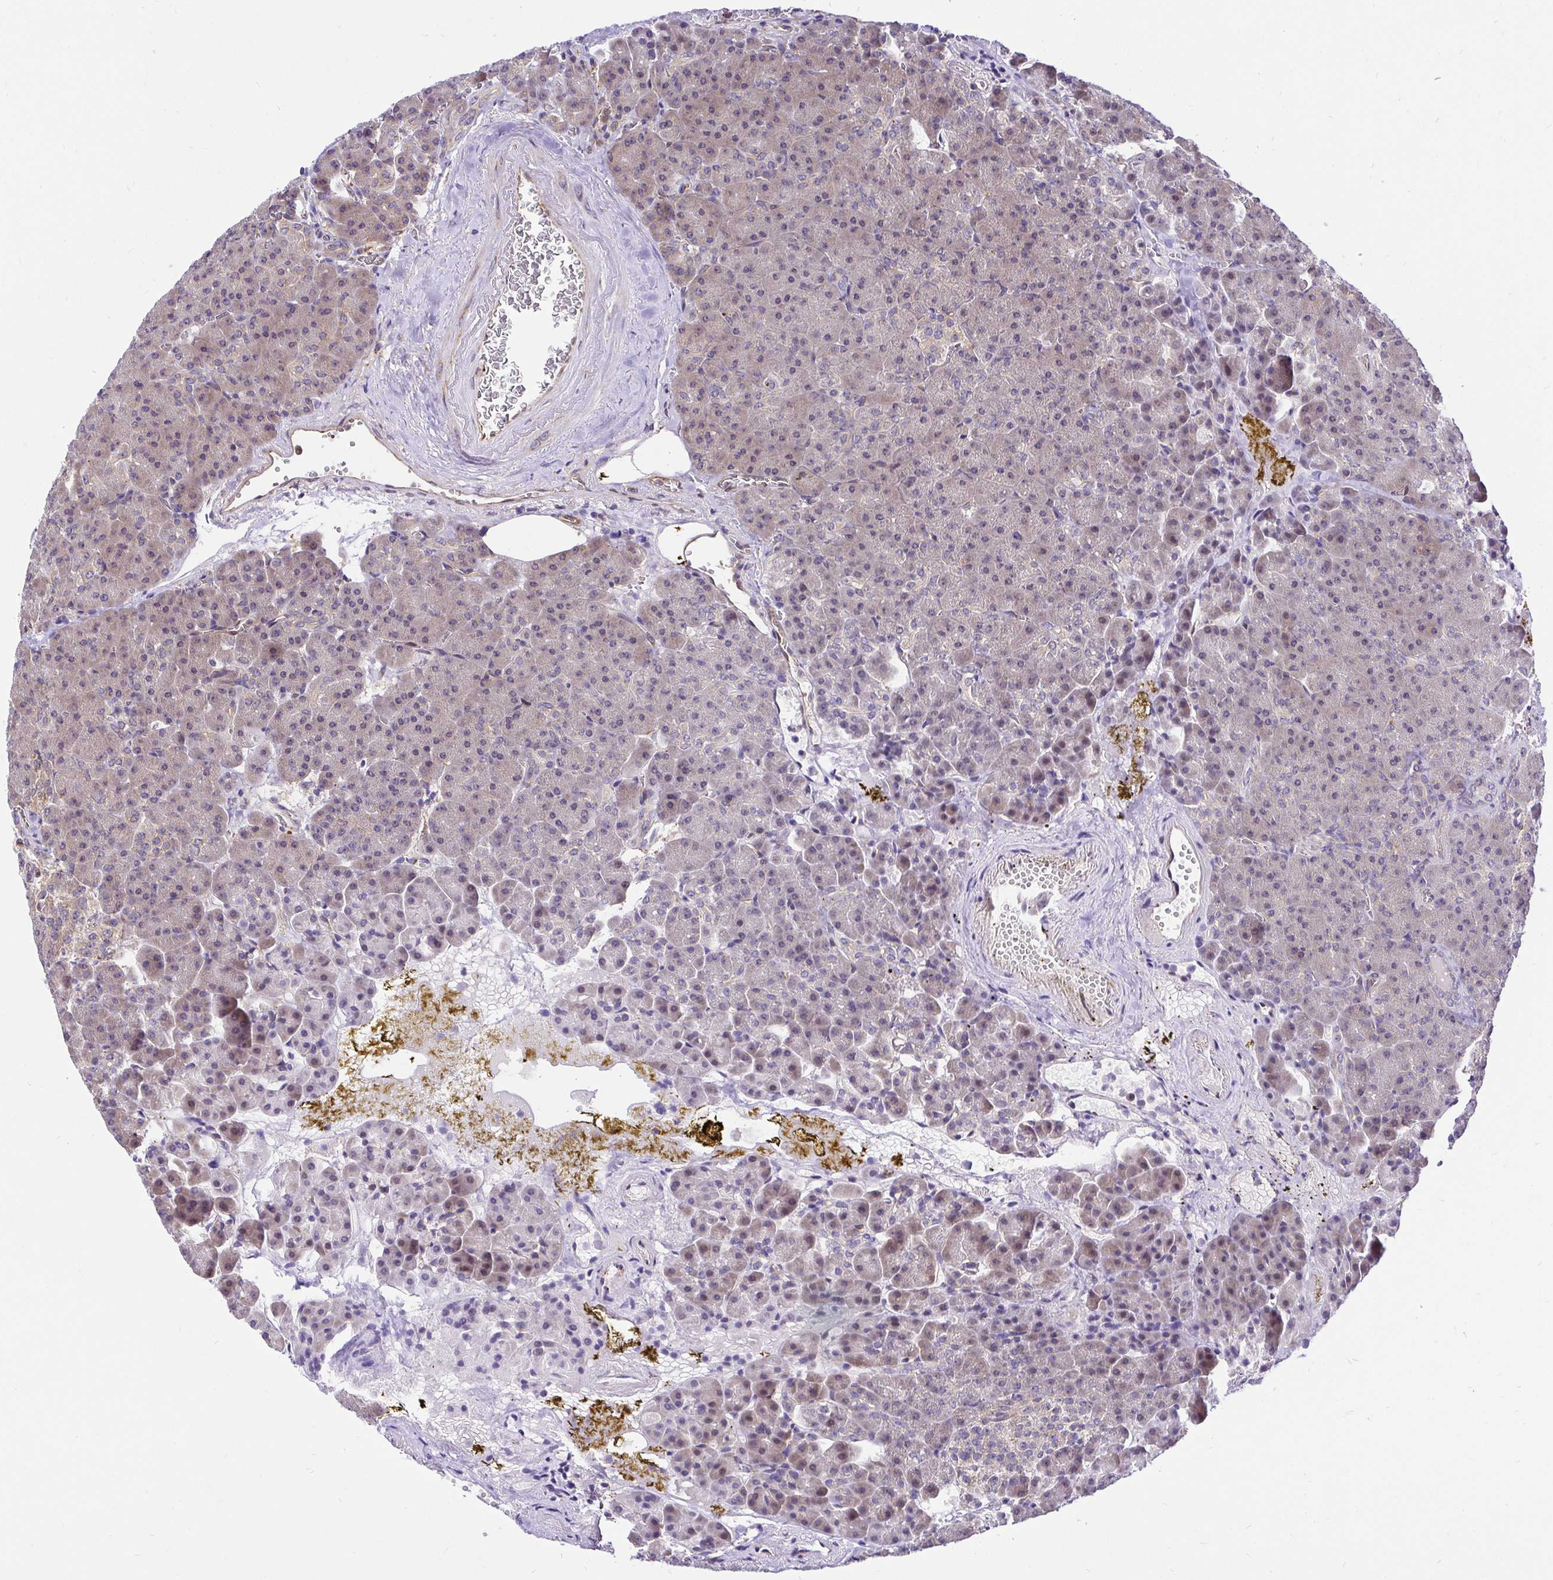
{"staining": {"intensity": "weak", "quantity": "<25%", "location": "cytoplasmic/membranous"}, "tissue": "pancreas", "cell_type": "Exocrine glandular cells", "image_type": "normal", "snomed": [{"axis": "morphology", "description": "Normal tissue, NOS"}, {"axis": "topography", "description": "Pancreas"}], "caption": "A histopathology image of human pancreas is negative for staining in exocrine glandular cells. (DAB IHC, high magnification).", "gene": "CCDC122", "patient": {"sex": "female", "age": 74}}